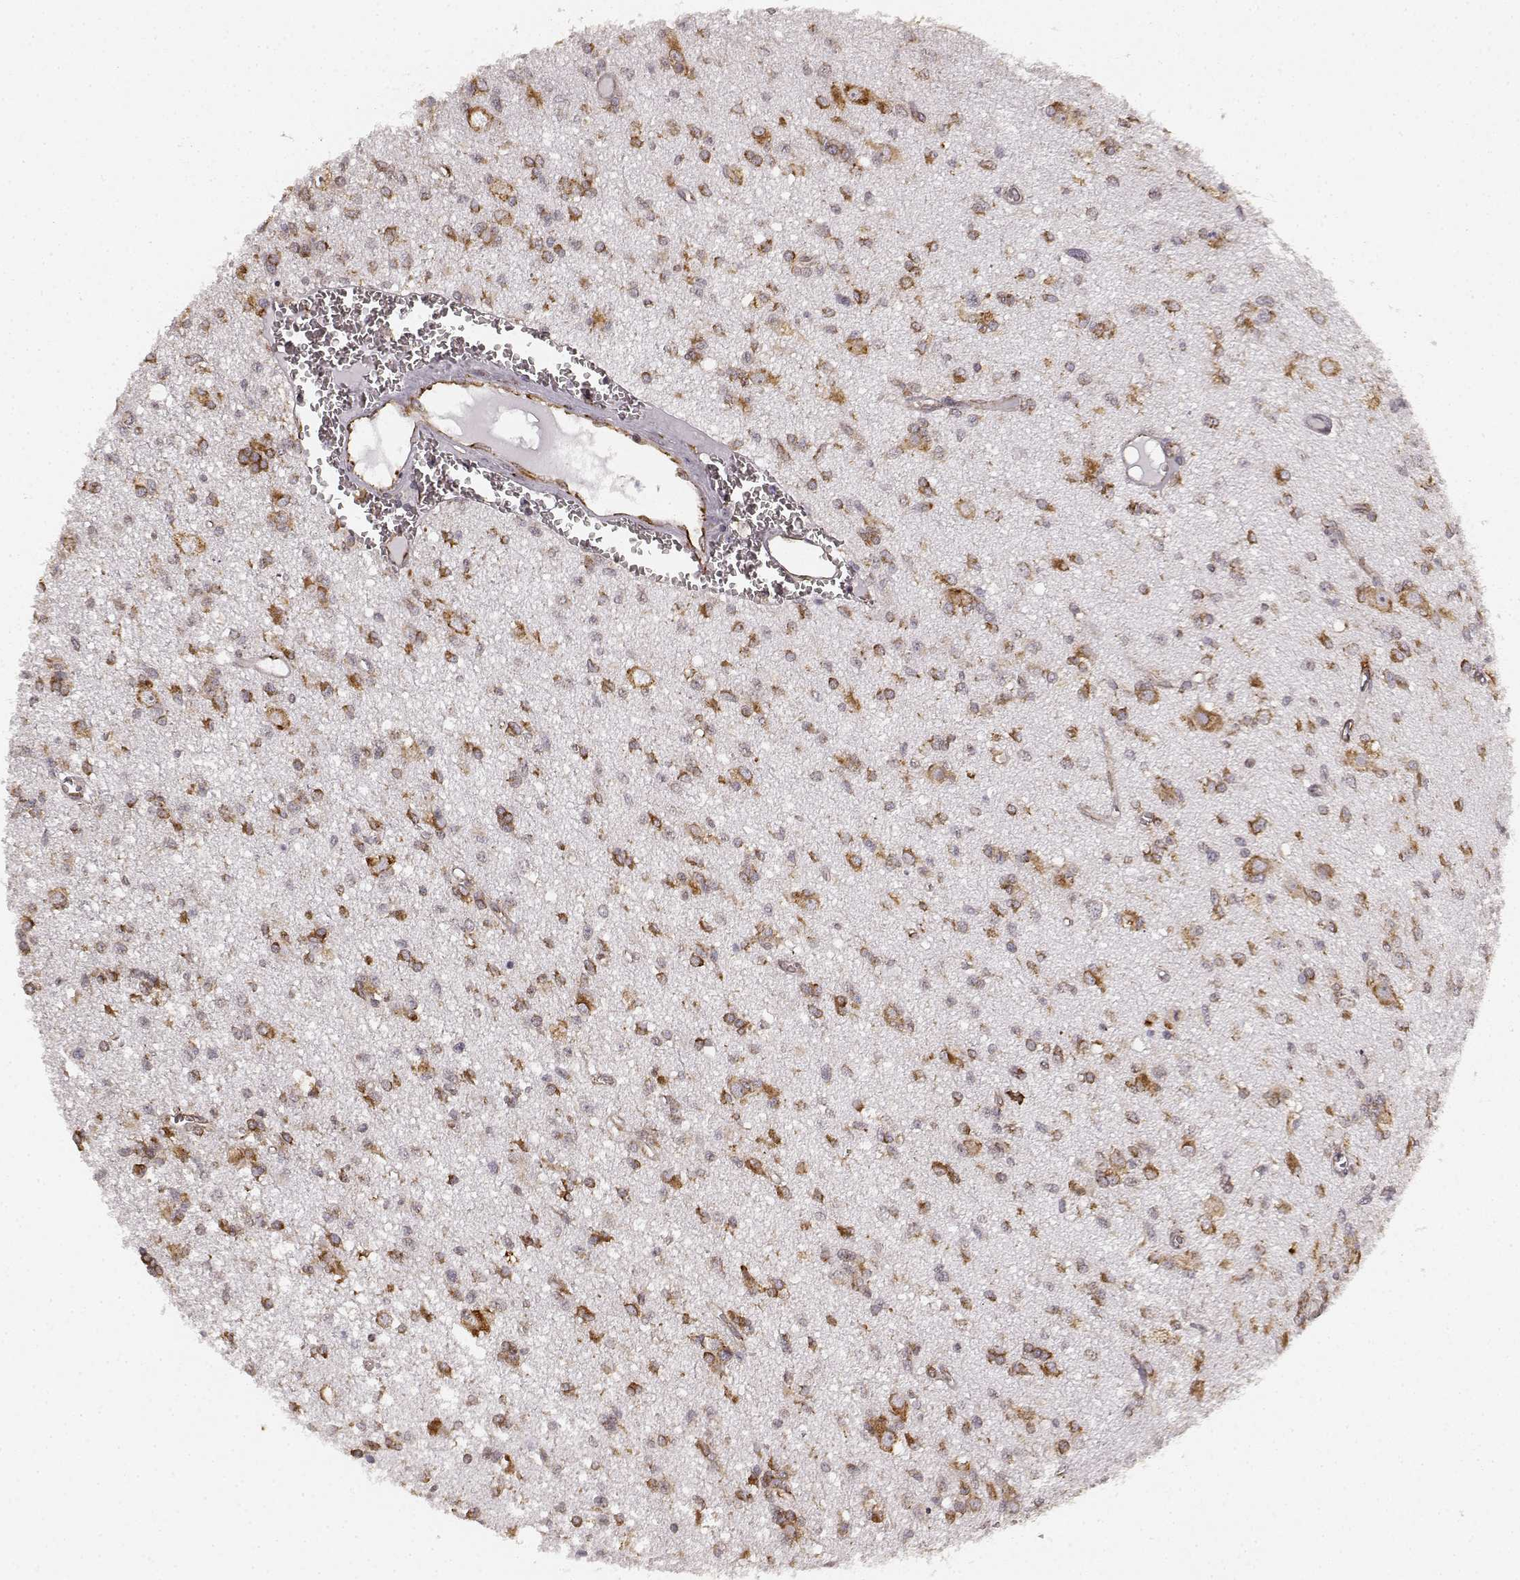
{"staining": {"intensity": "strong", "quantity": "25%-75%", "location": "cytoplasmic/membranous"}, "tissue": "glioma", "cell_type": "Tumor cells", "image_type": "cancer", "snomed": [{"axis": "morphology", "description": "Glioma, malignant, Low grade"}, {"axis": "topography", "description": "Brain"}], "caption": "IHC of human malignant low-grade glioma exhibits high levels of strong cytoplasmic/membranous positivity in approximately 25%-75% of tumor cells. The protein is stained brown, and the nuclei are stained in blue (DAB (3,3'-diaminobenzidine) IHC with brightfield microscopy, high magnification).", "gene": "TMEM14A", "patient": {"sex": "male", "age": 64}}